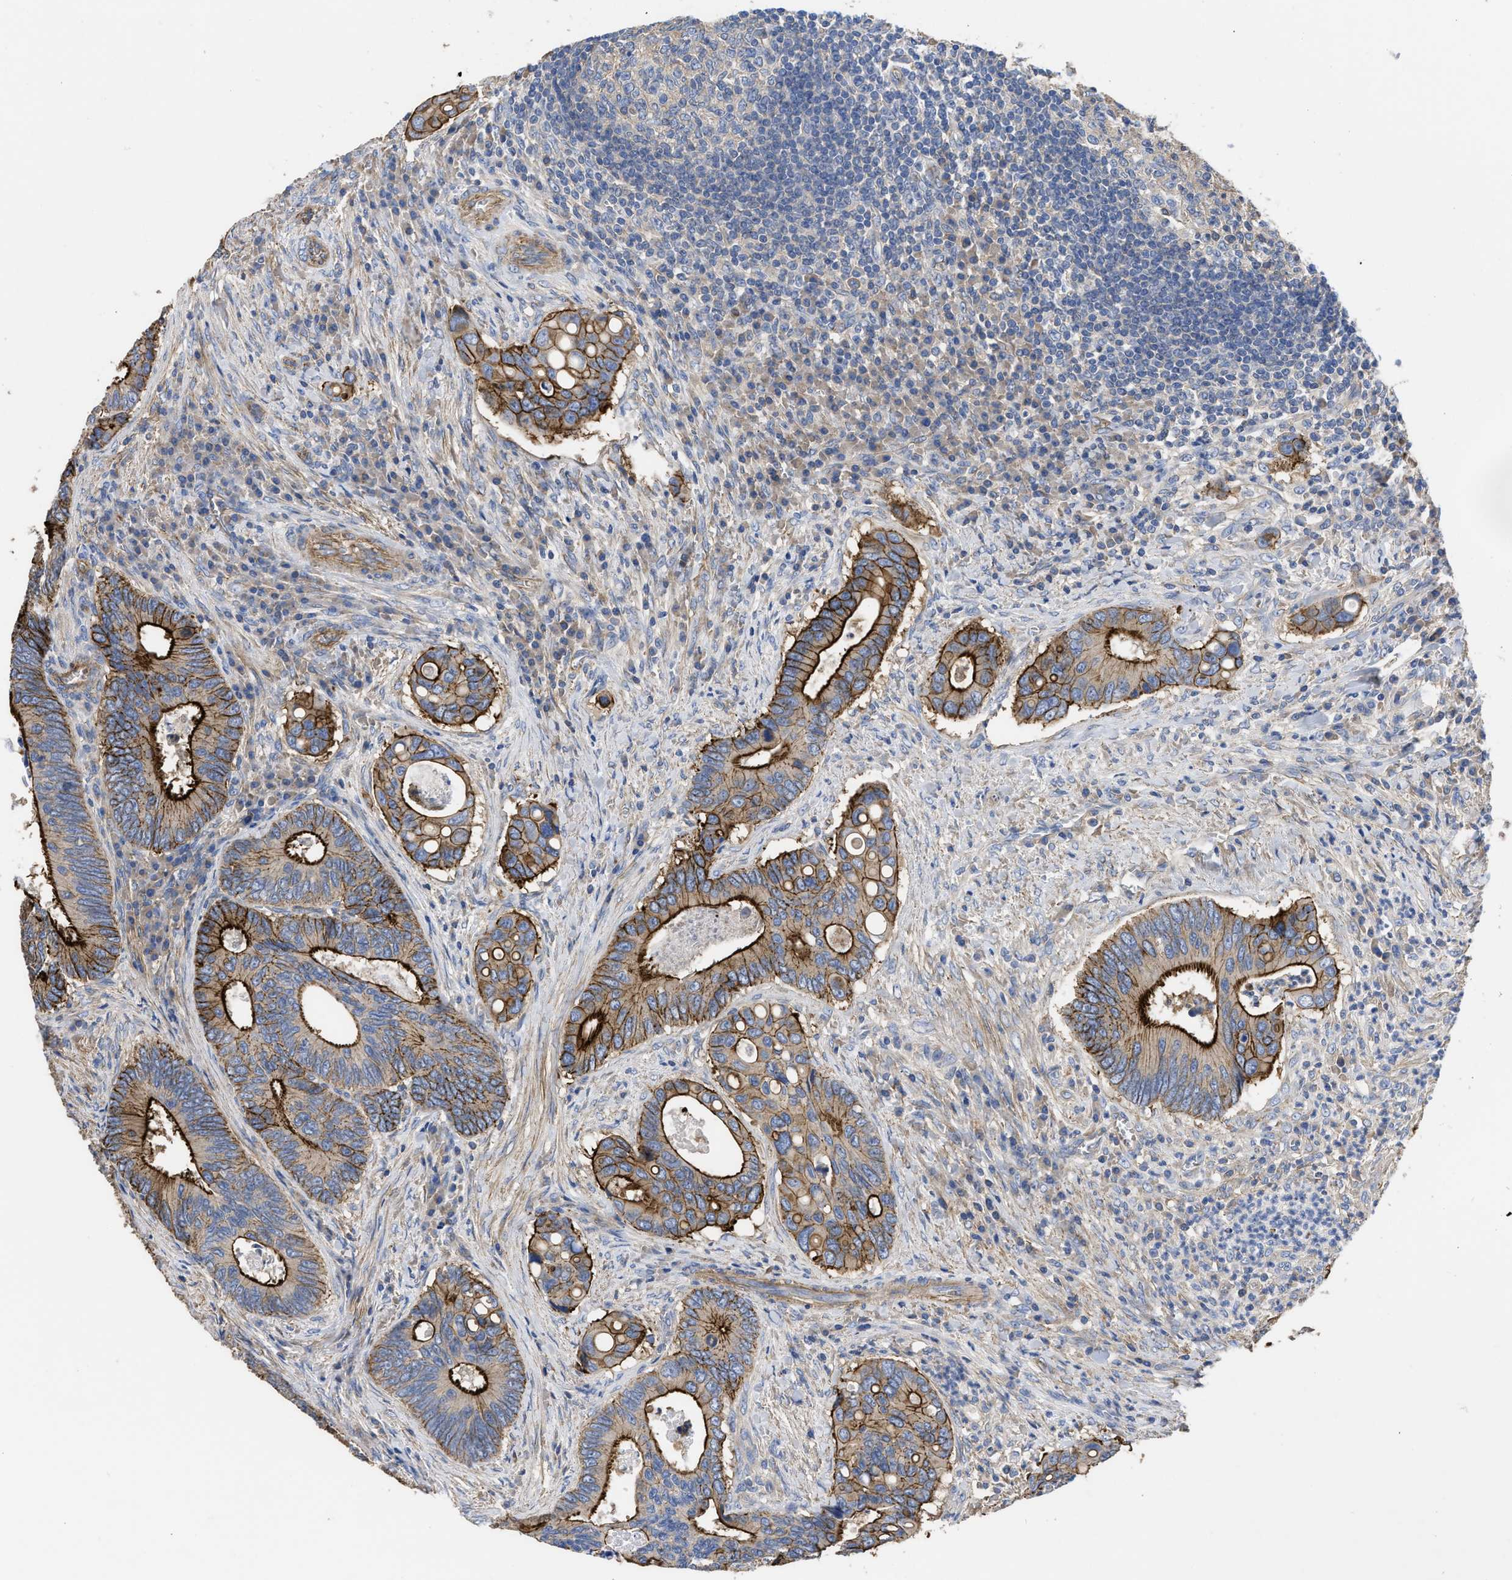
{"staining": {"intensity": "strong", "quantity": ">75%", "location": "cytoplasmic/membranous"}, "tissue": "colorectal cancer", "cell_type": "Tumor cells", "image_type": "cancer", "snomed": [{"axis": "morphology", "description": "Inflammation, NOS"}, {"axis": "morphology", "description": "Adenocarcinoma, NOS"}, {"axis": "topography", "description": "Colon"}], "caption": "Immunohistochemical staining of adenocarcinoma (colorectal) reveals high levels of strong cytoplasmic/membranous positivity in about >75% of tumor cells.", "gene": "USP4", "patient": {"sex": "male", "age": 72}}